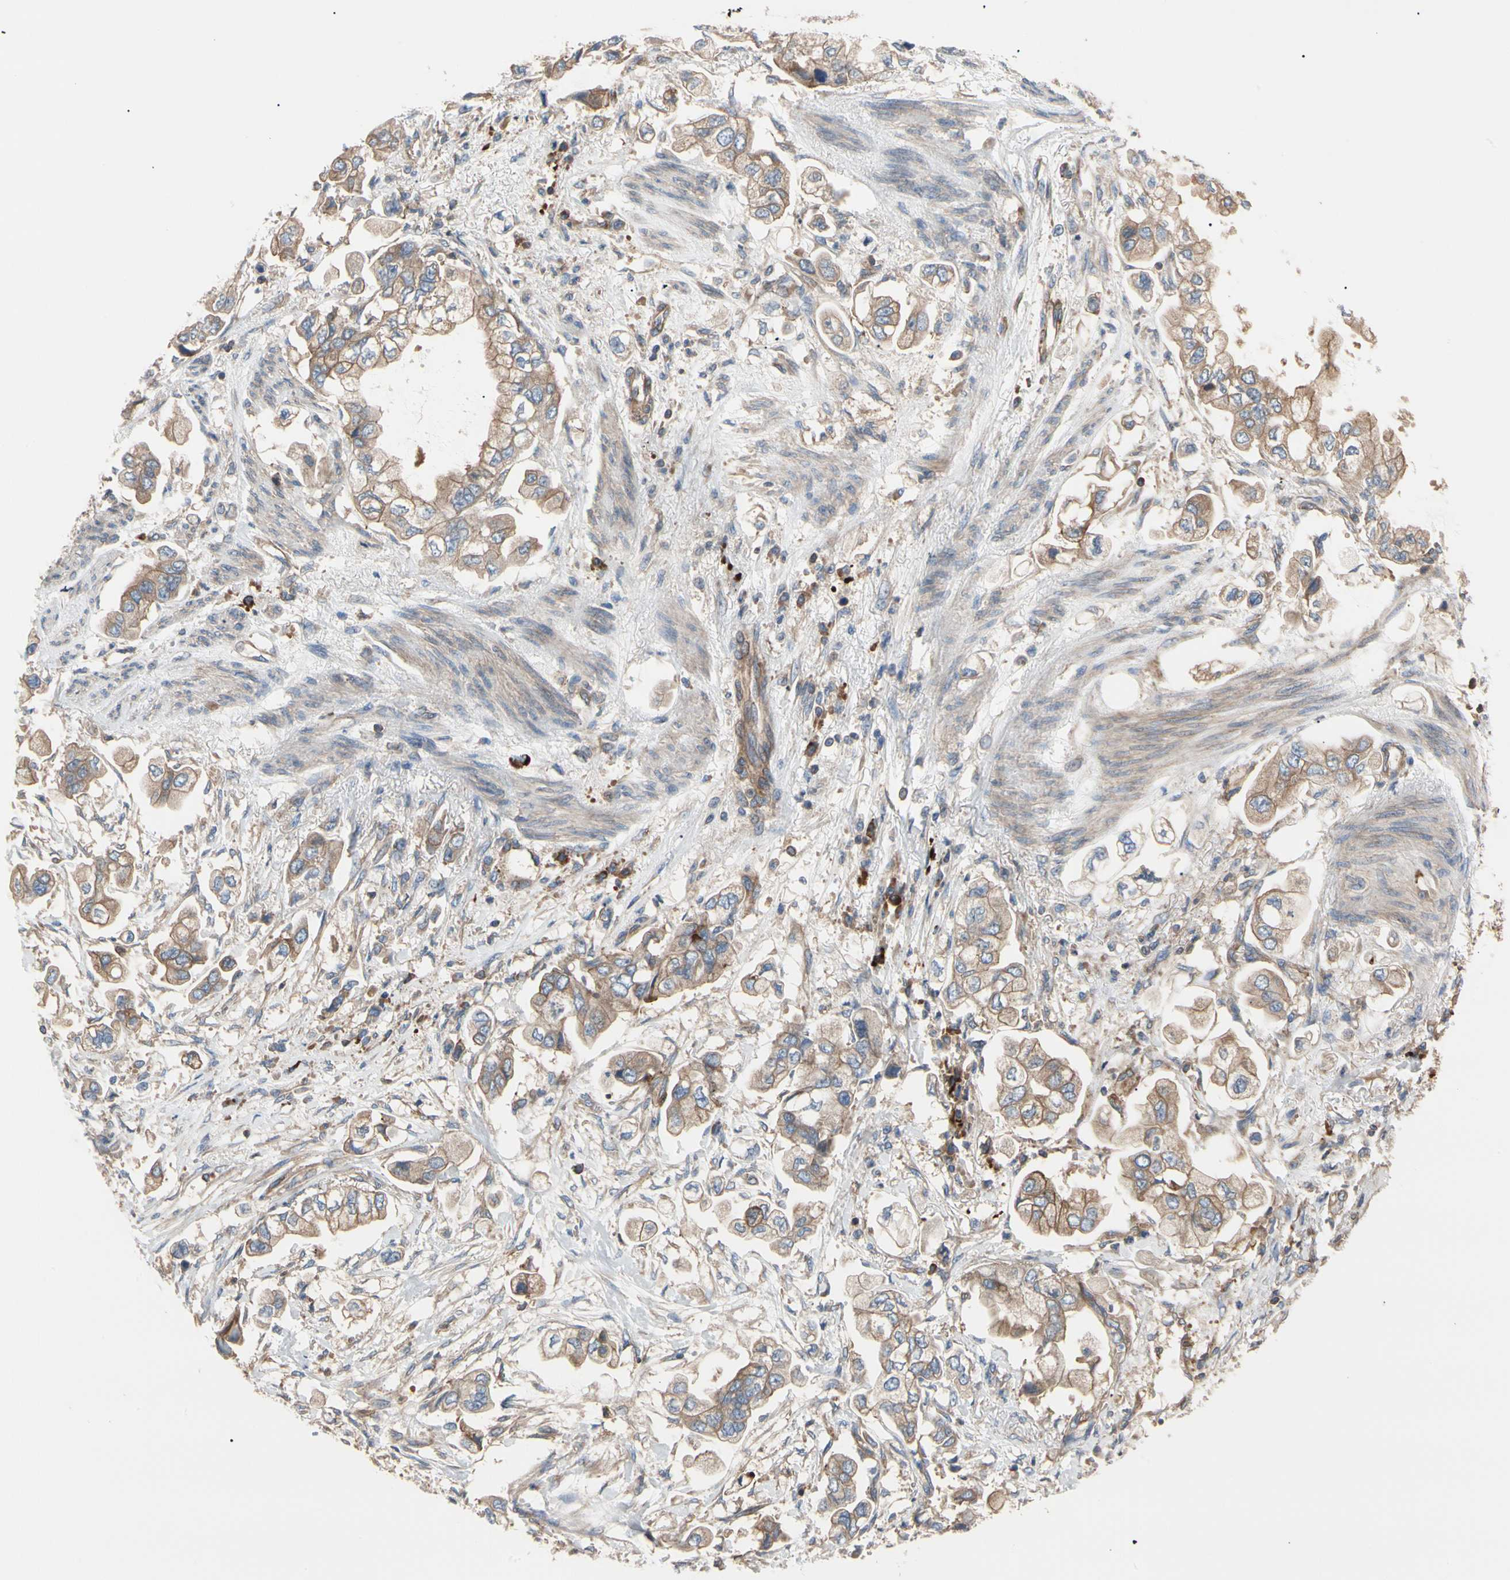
{"staining": {"intensity": "moderate", "quantity": ">75%", "location": "cytoplasmic/membranous"}, "tissue": "stomach cancer", "cell_type": "Tumor cells", "image_type": "cancer", "snomed": [{"axis": "morphology", "description": "Adenocarcinoma, NOS"}, {"axis": "topography", "description": "Stomach"}], "caption": "This micrograph displays immunohistochemistry staining of stomach cancer, with medium moderate cytoplasmic/membranous expression in approximately >75% of tumor cells.", "gene": "ROCK1", "patient": {"sex": "male", "age": 62}}